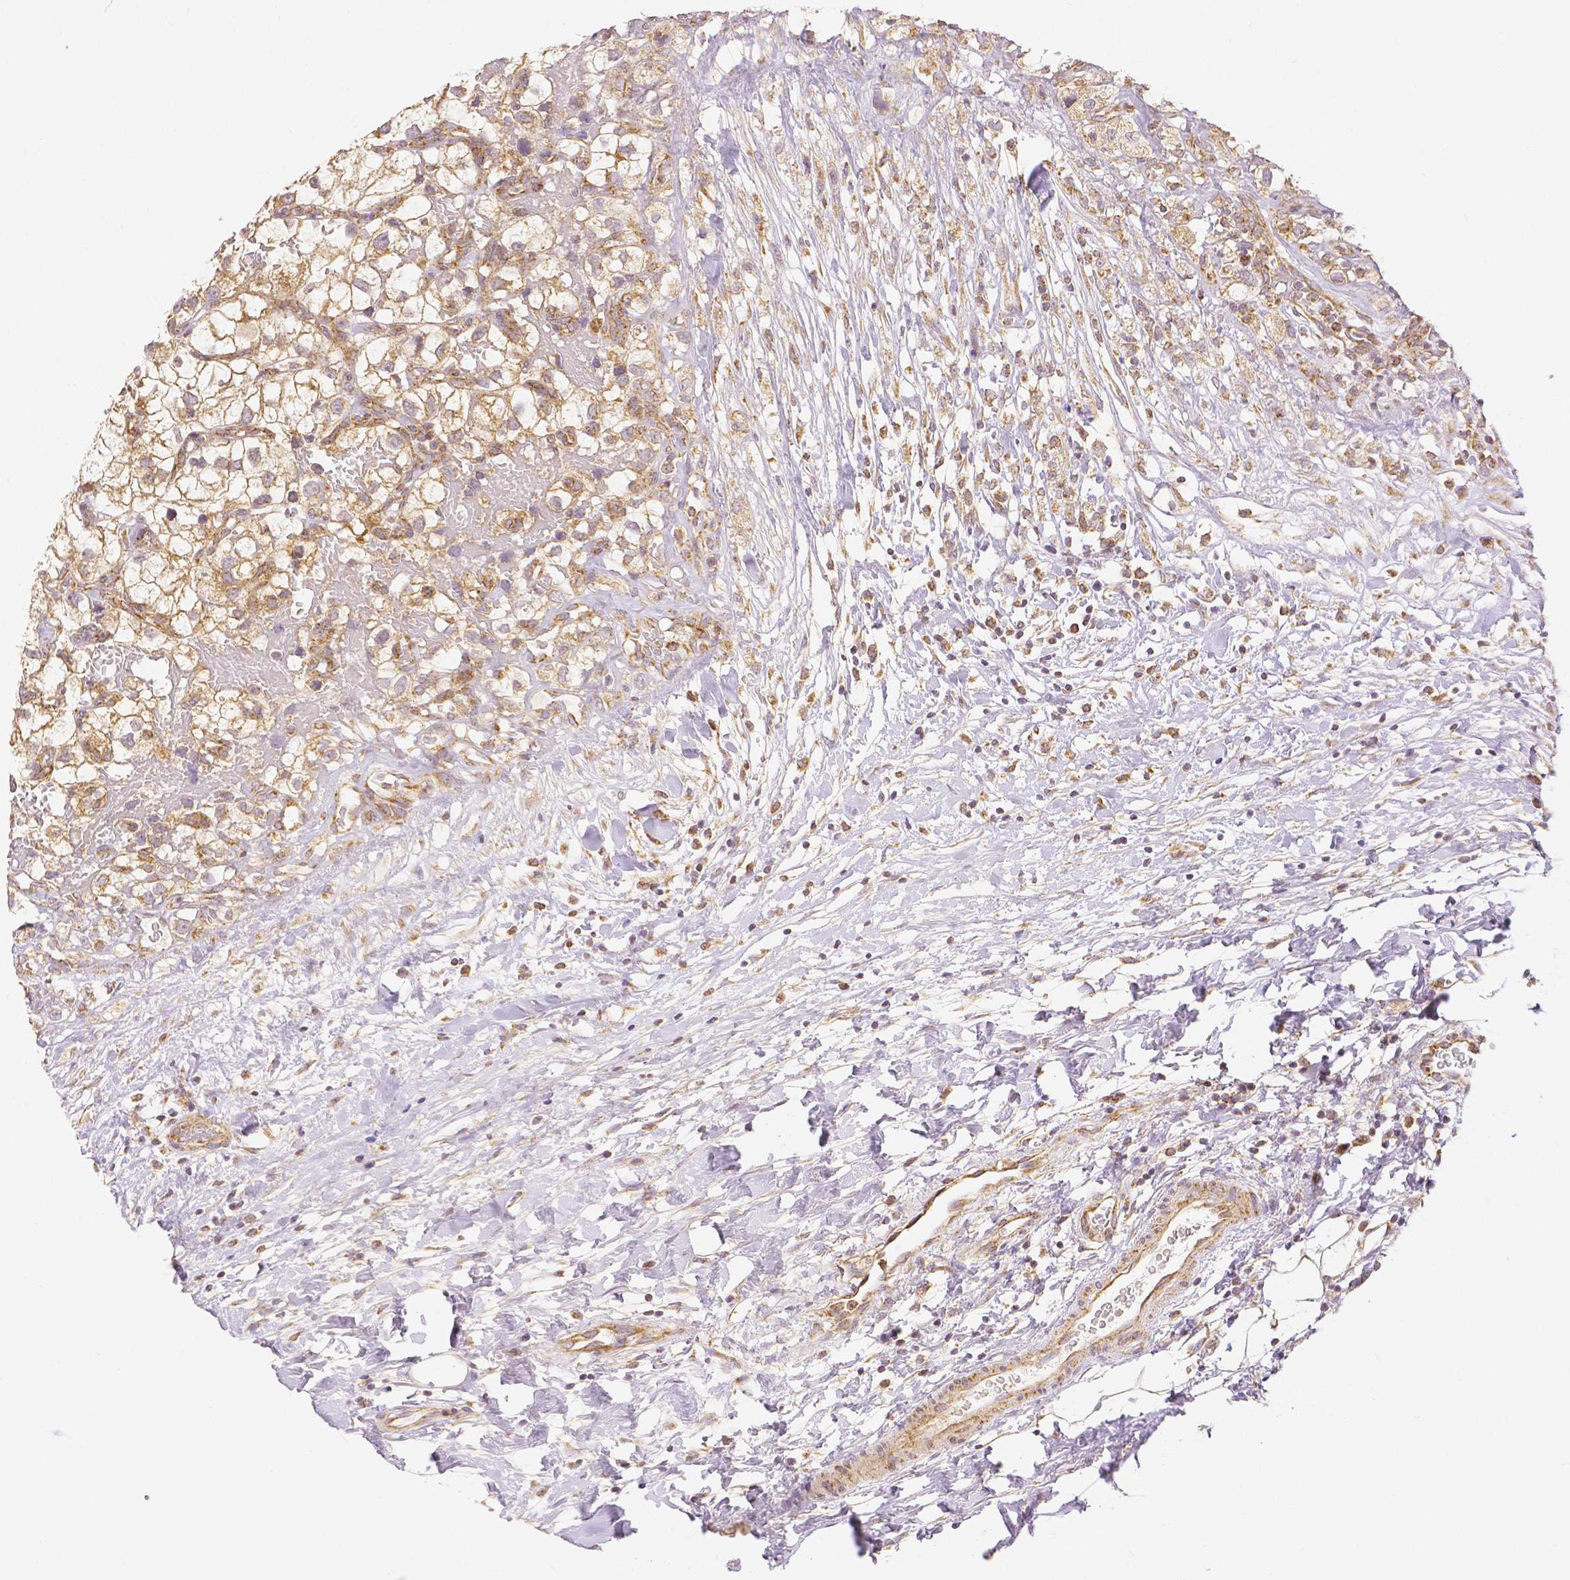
{"staining": {"intensity": "moderate", "quantity": ">75%", "location": "cytoplasmic/membranous"}, "tissue": "renal cancer", "cell_type": "Tumor cells", "image_type": "cancer", "snomed": [{"axis": "morphology", "description": "Adenocarcinoma, NOS"}, {"axis": "topography", "description": "Kidney"}], "caption": "Renal cancer (adenocarcinoma) tissue demonstrates moderate cytoplasmic/membranous staining in about >75% of tumor cells, visualized by immunohistochemistry.", "gene": "RHOT1", "patient": {"sex": "male", "age": 59}}